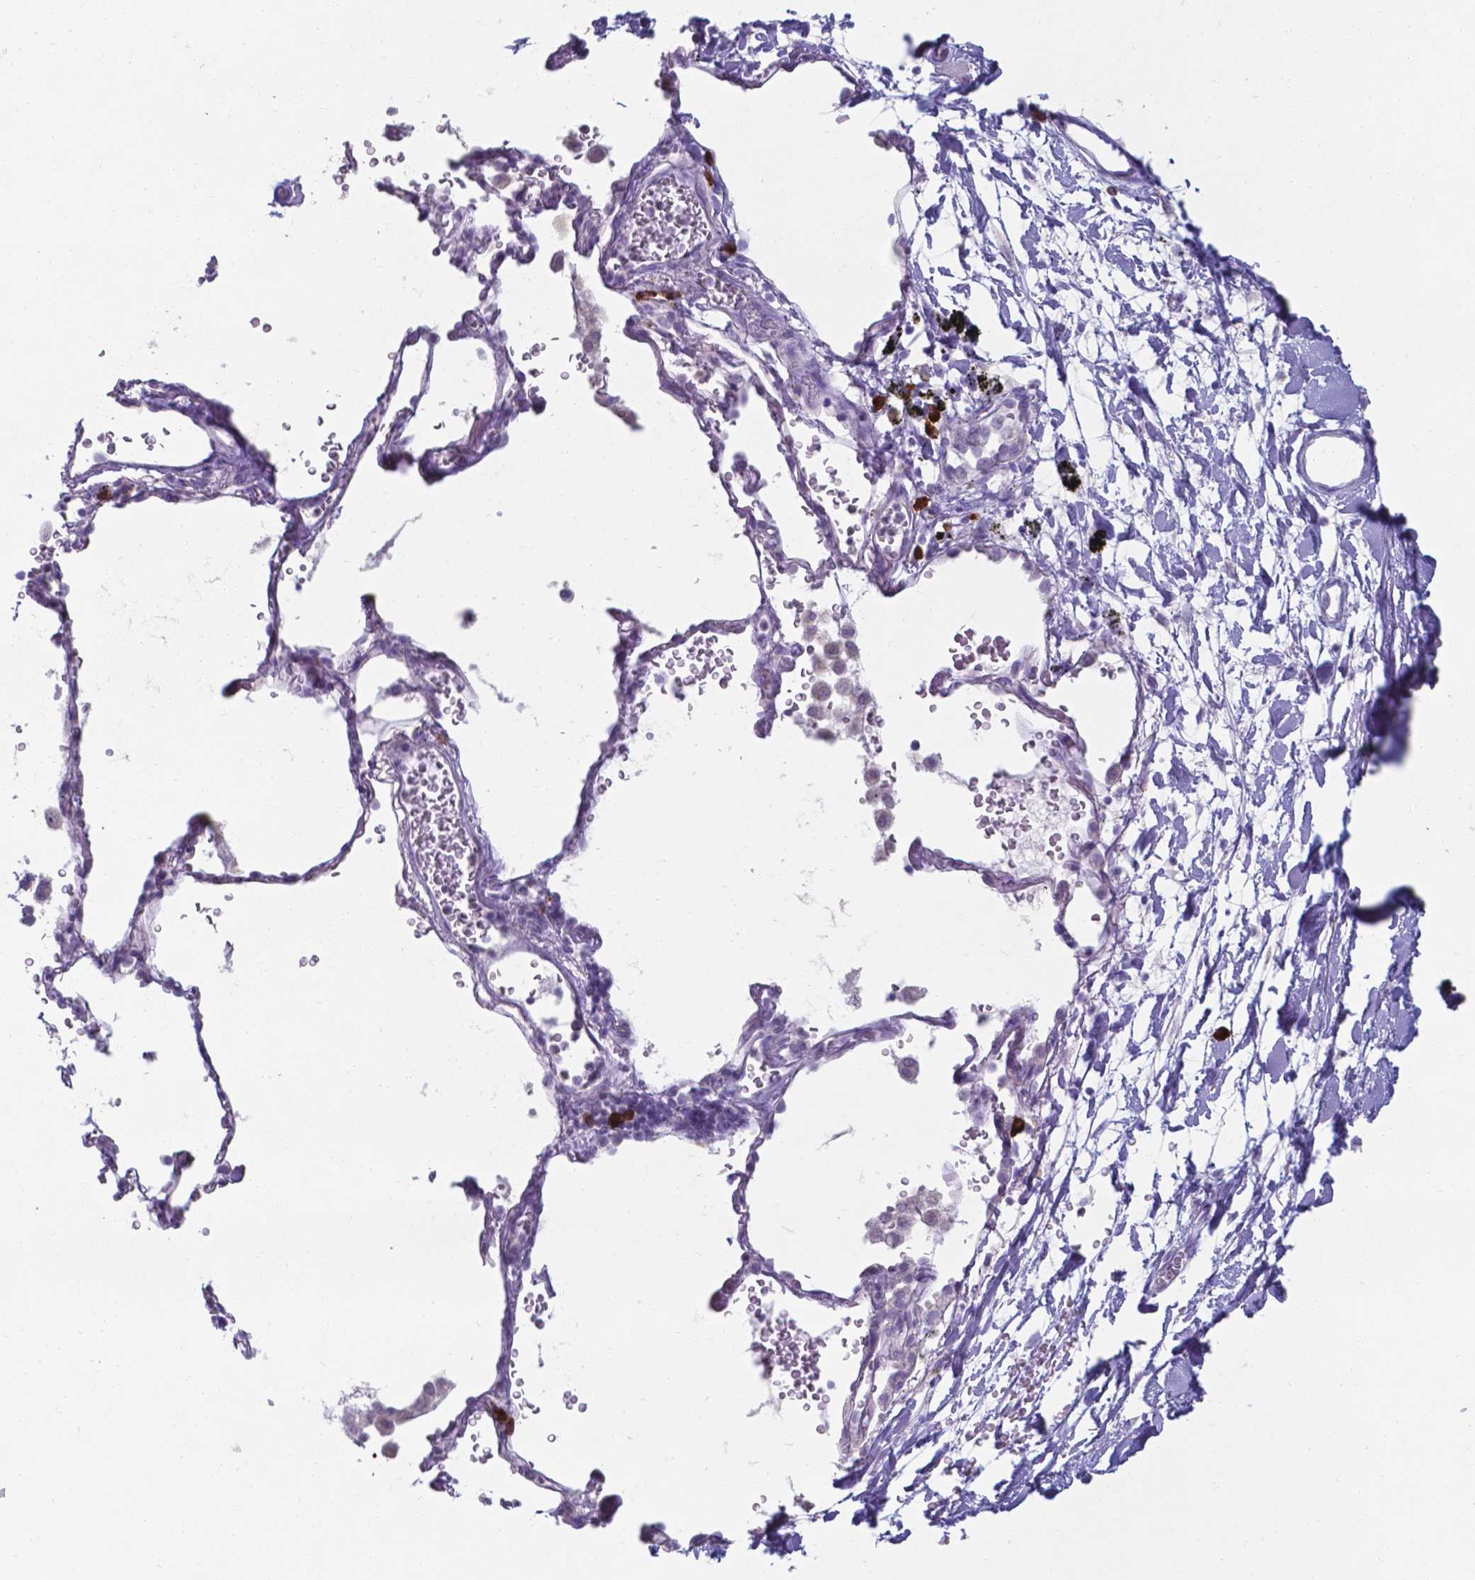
{"staining": {"intensity": "negative", "quantity": "none", "location": "none"}, "tissue": "adipose tissue", "cell_type": "Adipocytes", "image_type": "normal", "snomed": [{"axis": "morphology", "description": "Normal tissue, NOS"}, {"axis": "topography", "description": "Cartilage tissue"}, {"axis": "topography", "description": "Bronchus"}], "caption": "Adipocytes show no significant protein expression in normal adipose tissue. Brightfield microscopy of immunohistochemistry (IHC) stained with DAB (3,3'-diaminobenzidine) (brown) and hematoxylin (blue), captured at high magnification.", "gene": "UBE2J1", "patient": {"sex": "male", "age": 58}}